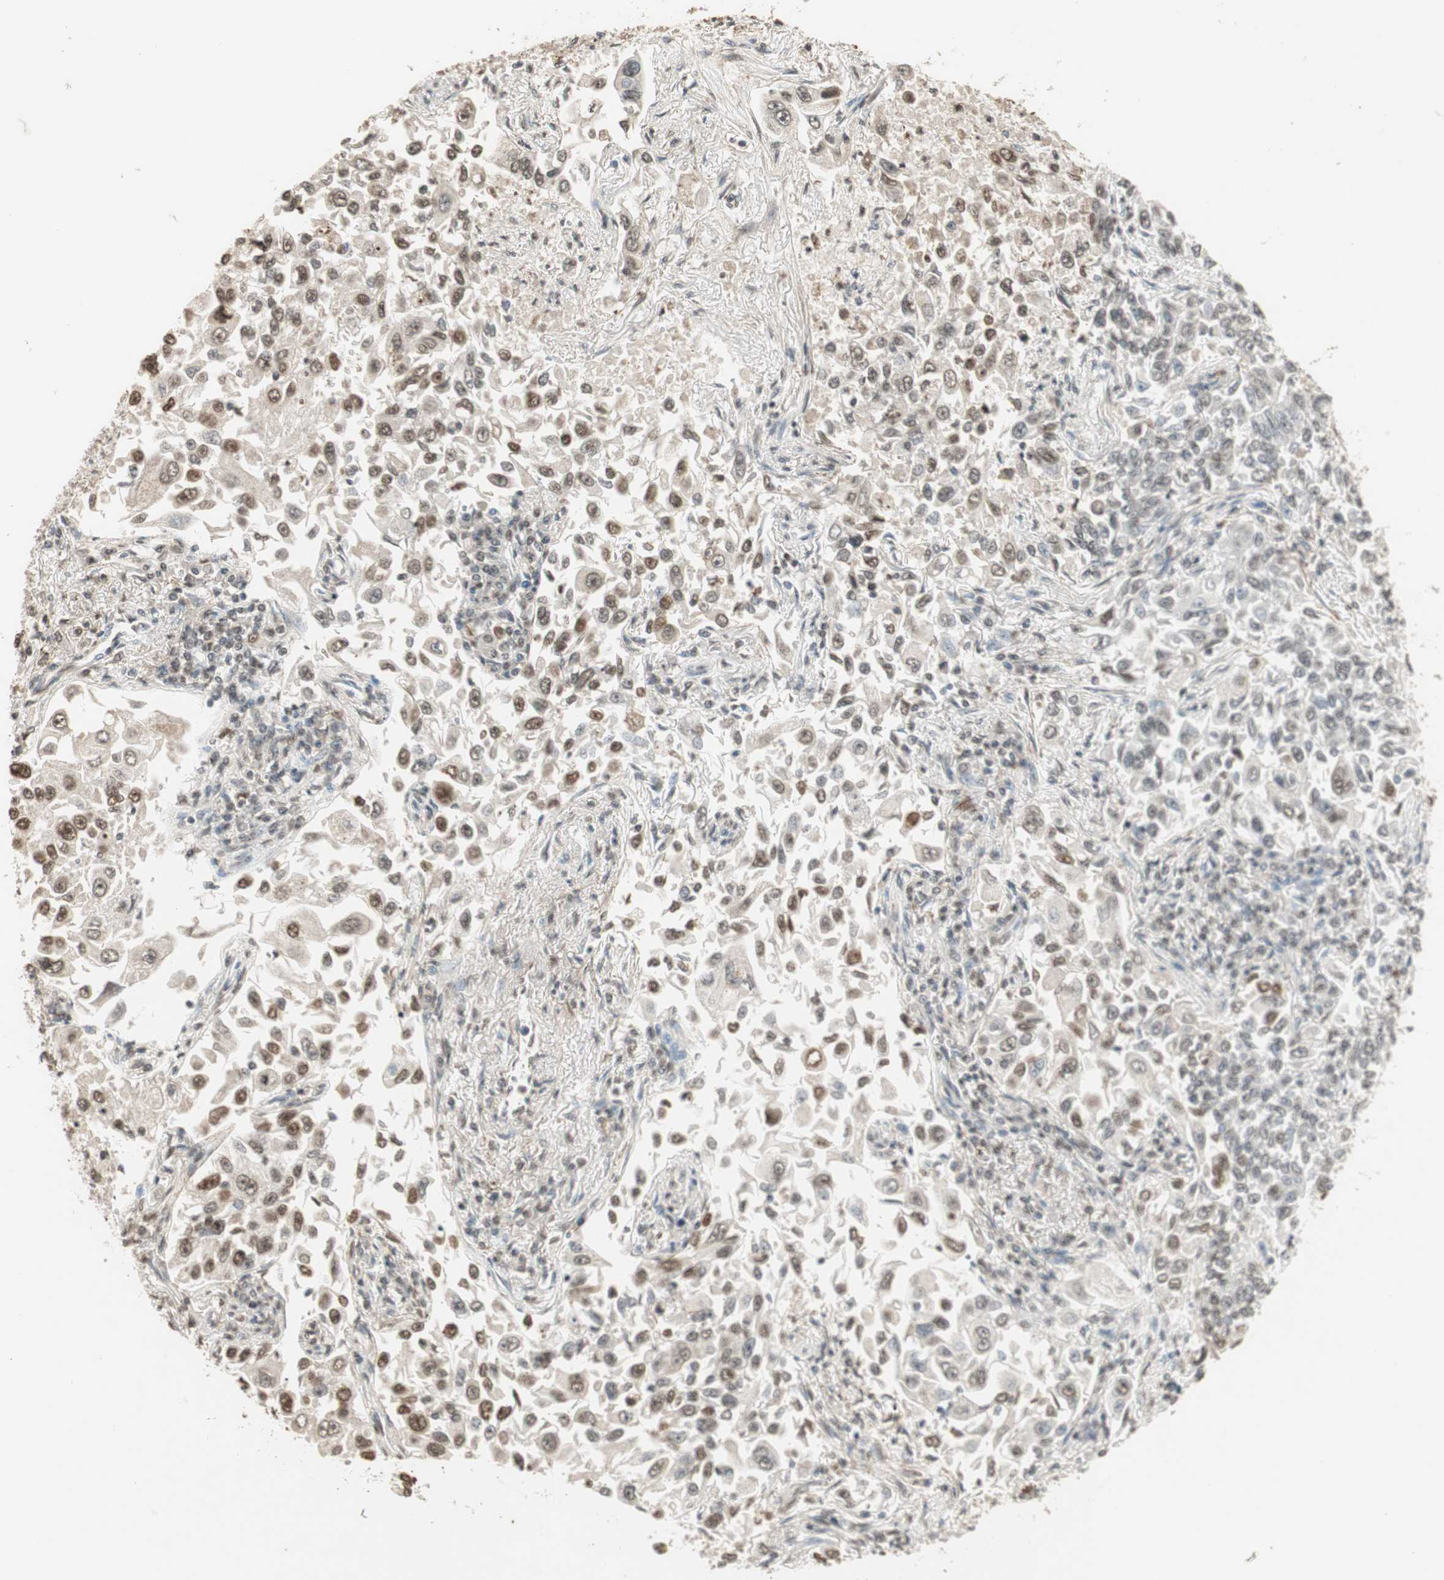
{"staining": {"intensity": "moderate", "quantity": ">75%", "location": "cytoplasmic/membranous,nuclear"}, "tissue": "lung cancer", "cell_type": "Tumor cells", "image_type": "cancer", "snomed": [{"axis": "morphology", "description": "Adenocarcinoma, NOS"}, {"axis": "topography", "description": "Lung"}], "caption": "Adenocarcinoma (lung) stained for a protein exhibits moderate cytoplasmic/membranous and nuclear positivity in tumor cells.", "gene": "PRELID1", "patient": {"sex": "male", "age": 84}}